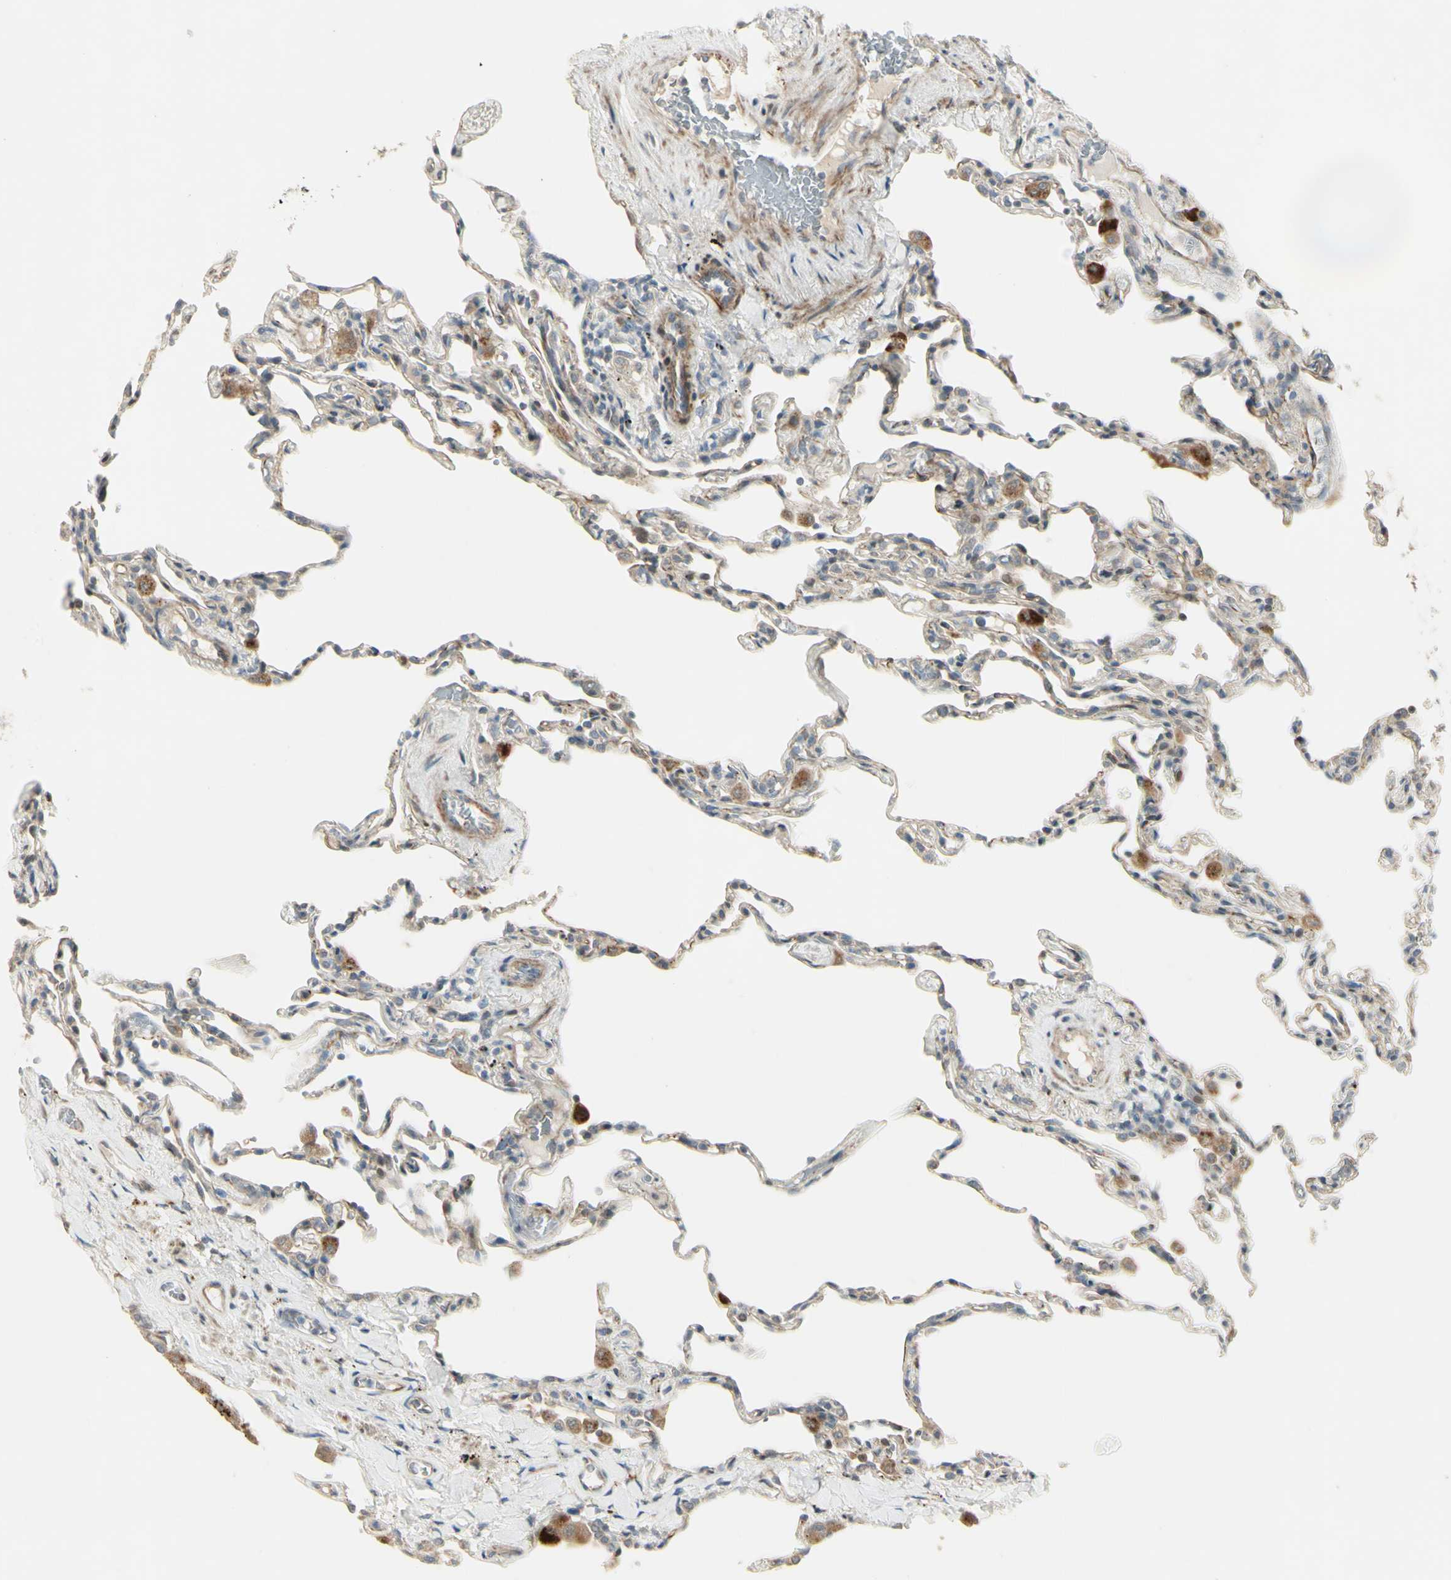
{"staining": {"intensity": "weak", "quantity": "25%-75%", "location": "cytoplasmic/membranous"}, "tissue": "lung", "cell_type": "Alveolar cells", "image_type": "normal", "snomed": [{"axis": "morphology", "description": "Normal tissue, NOS"}, {"axis": "topography", "description": "Lung"}], "caption": "About 25%-75% of alveolar cells in normal lung display weak cytoplasmic/membranous protein expression as visualized by brown immunohistochemical staining.", "gene": "NDFIP1", "patient": {"sex": "male", "age": 59}}